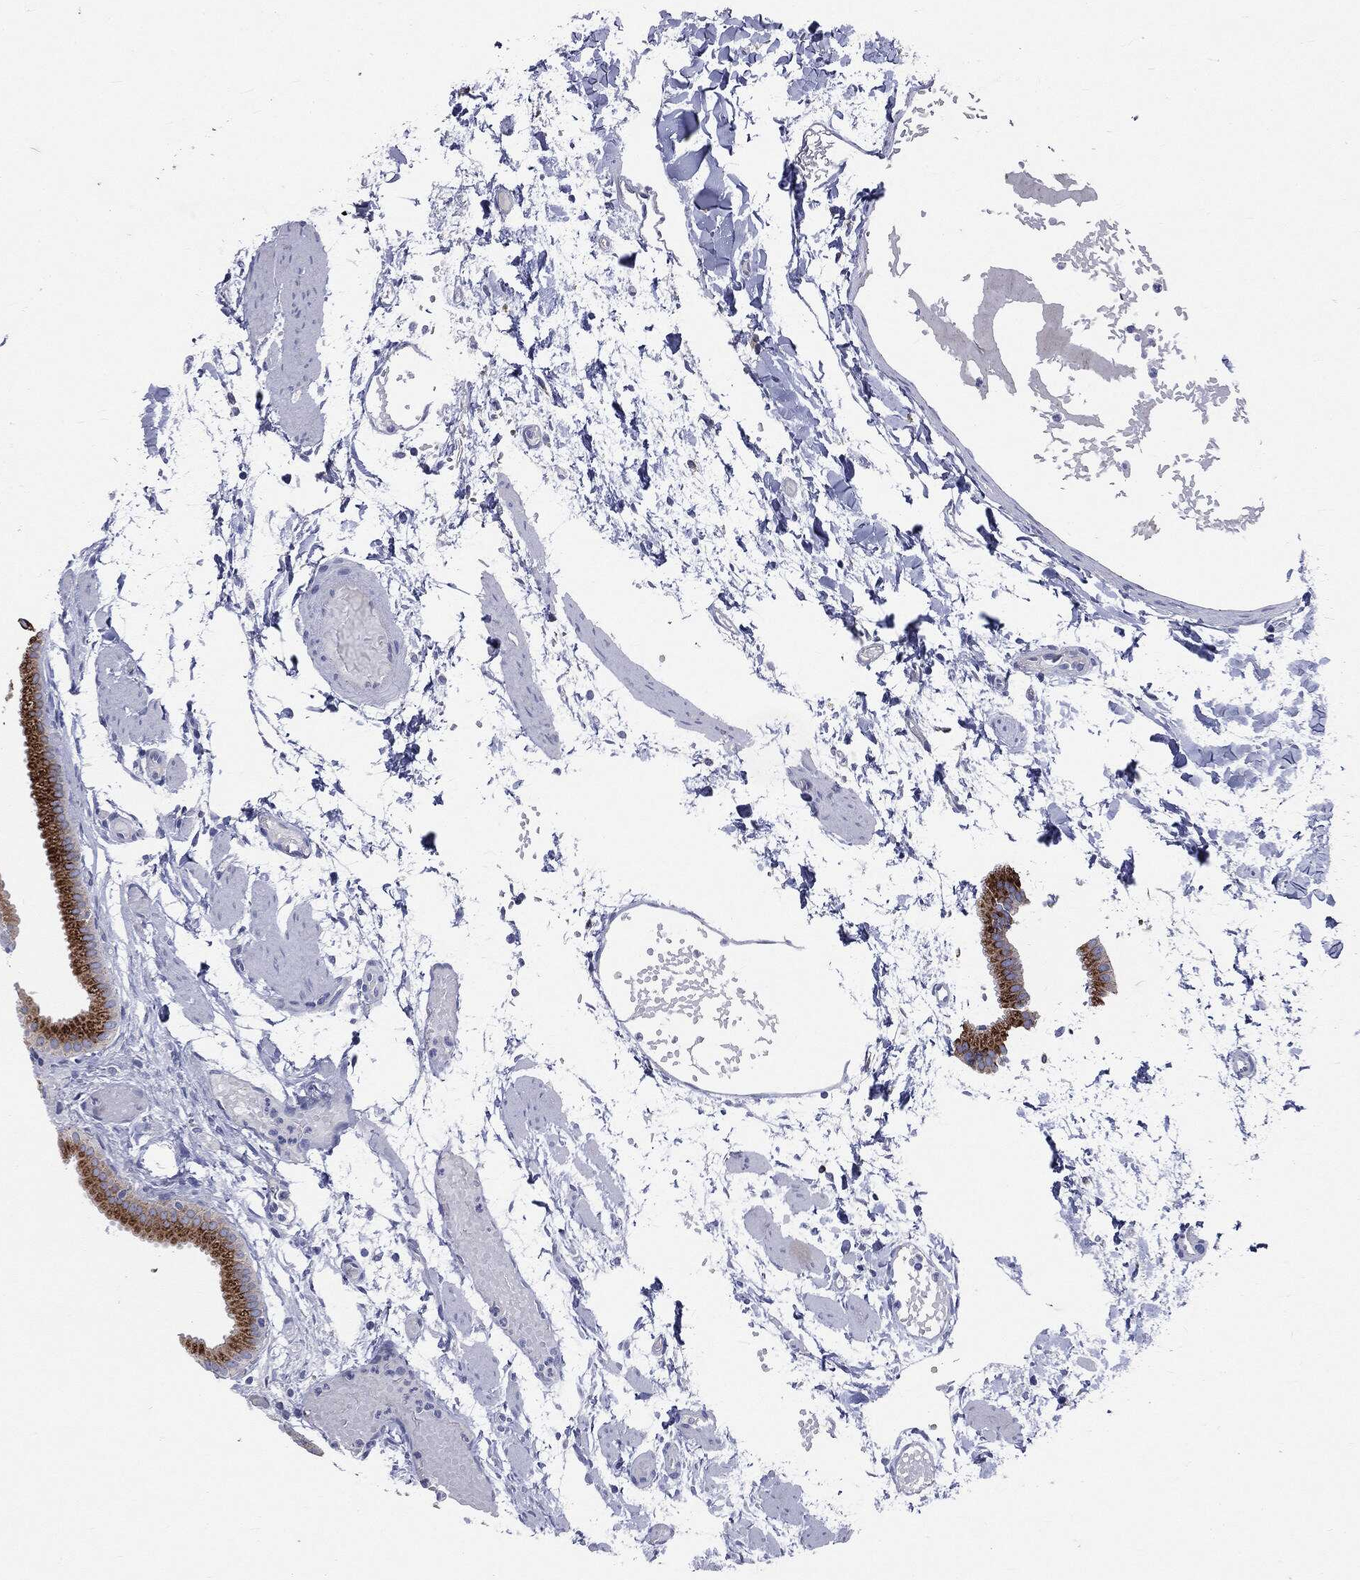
{"staining": {"intensity": "strong", "quantity": "25%-75%", "location": "cytoplasmic/membranous"}, "tissue": "gallbladder", "cell_type": "Glandular cells", "image_type": "normal", "snomed": [{"axis": "morphology", "description": "Normal tissue, NOS"}, {"axis": "topography", "description": "Gallbladder"}, {"axis": "topography", "description": "Peripheral nerve tissue"}], "caption": "Protein staining displays strong cytoplasmic/membranous positivity in approximately 25%-75% of glandular cells in unremarkable gallbladder.", "gene": "PTGS2", "patient": {"sex": "female", "age": 45}}